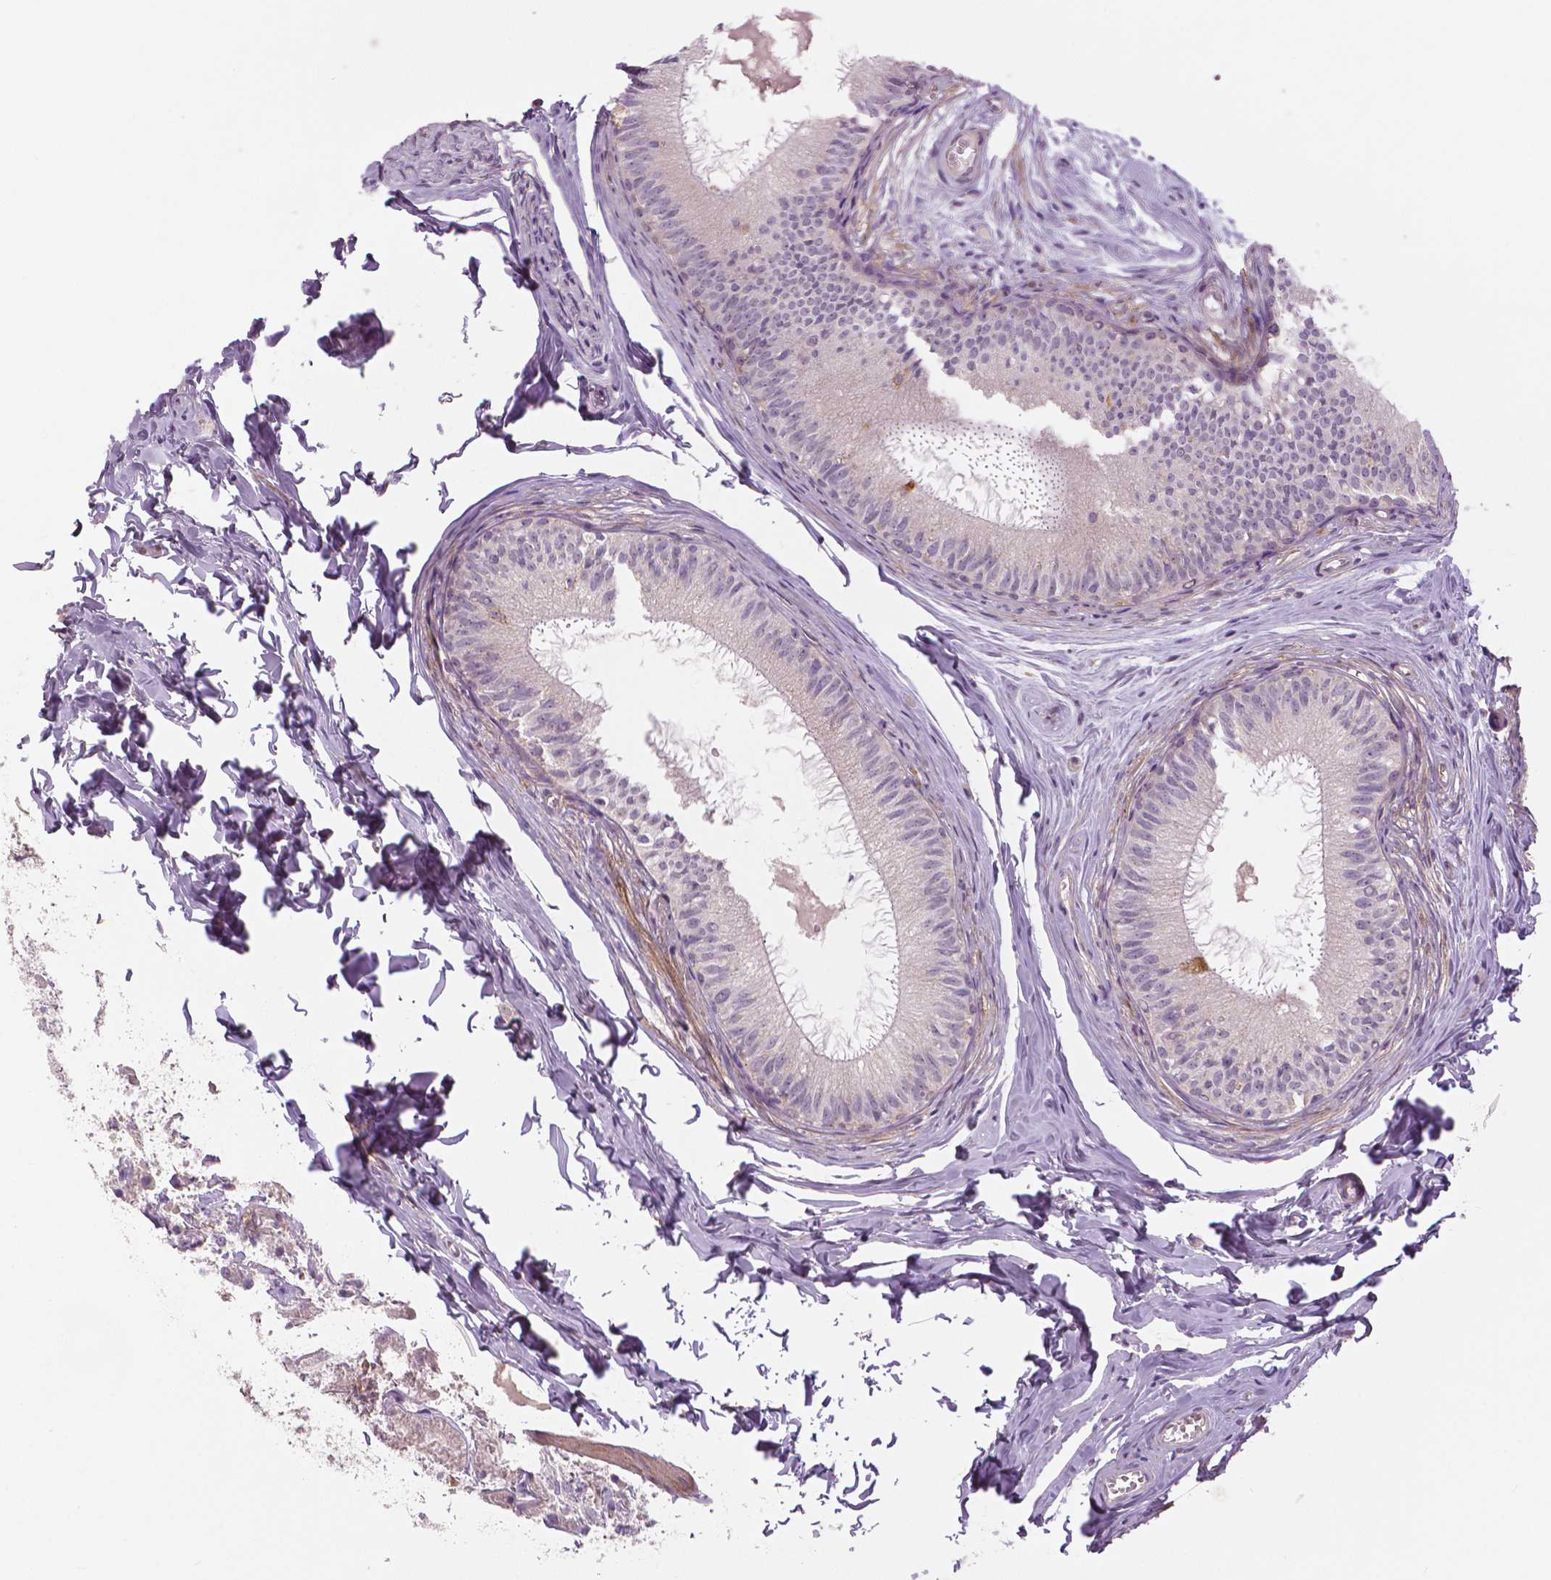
{"staining": {"intensity": "negative", "quantity": "none", "location": "none"}, "tissue": "epididymis", "cell_type": "Glandular cells", "image_type": "normal", "snomed": [{"axis": "morphology", "description": "Normal tissue, NOS"}, {"axis": "topography", "description": "Epididymis"}], "caption": "Unremarkable epididymis was stained to show a protein in brown. There is no significant staining in glandular cells. Brightfield microscopy of immunohistochemistry (IHC) stained with DAB (3,3'-diaminobenzidine) (brown) and hematoxylin (blue), captured at high magnification.", "gene": "FLT1", "patient": {"sex": "male", "age": 45}}